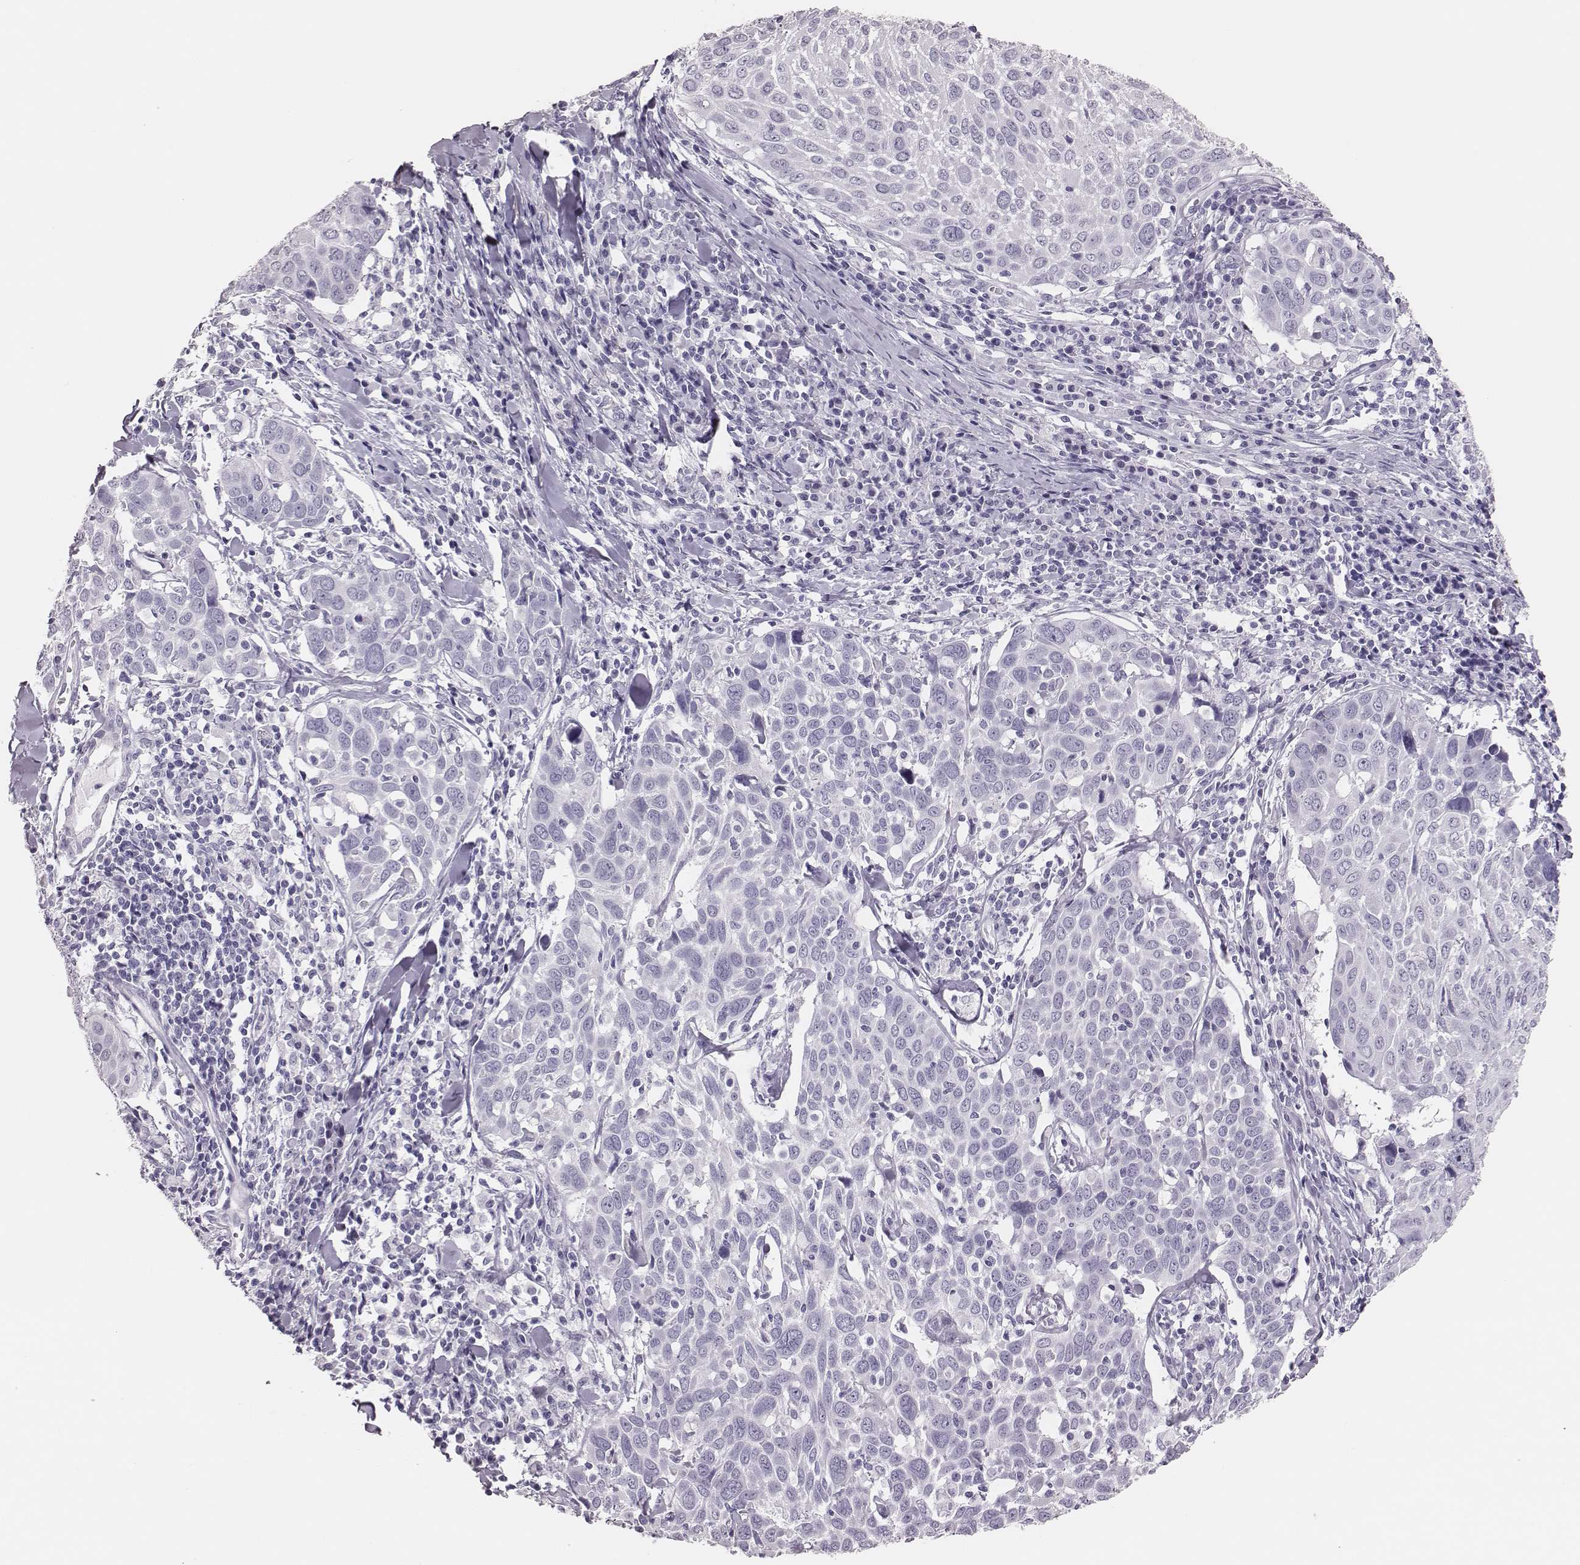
{"staining": {"intensity": "negative", "quantity": "none", "location": "none"}, "tissue": "lung cancer", "cell_type": "Tumor cells", "image_type": "cancer", "snomed": [{"axis": "morphology", "description": "Squamous cell carcinoma, NOS"}, {"axis": "topography", "description": "Lung"}], "caption": "Tumor cells are negative for protein expression in human lung squamous cell carcinoma.", "gene": "H1-6", "patient": {"sex": "male", "age": 57}}